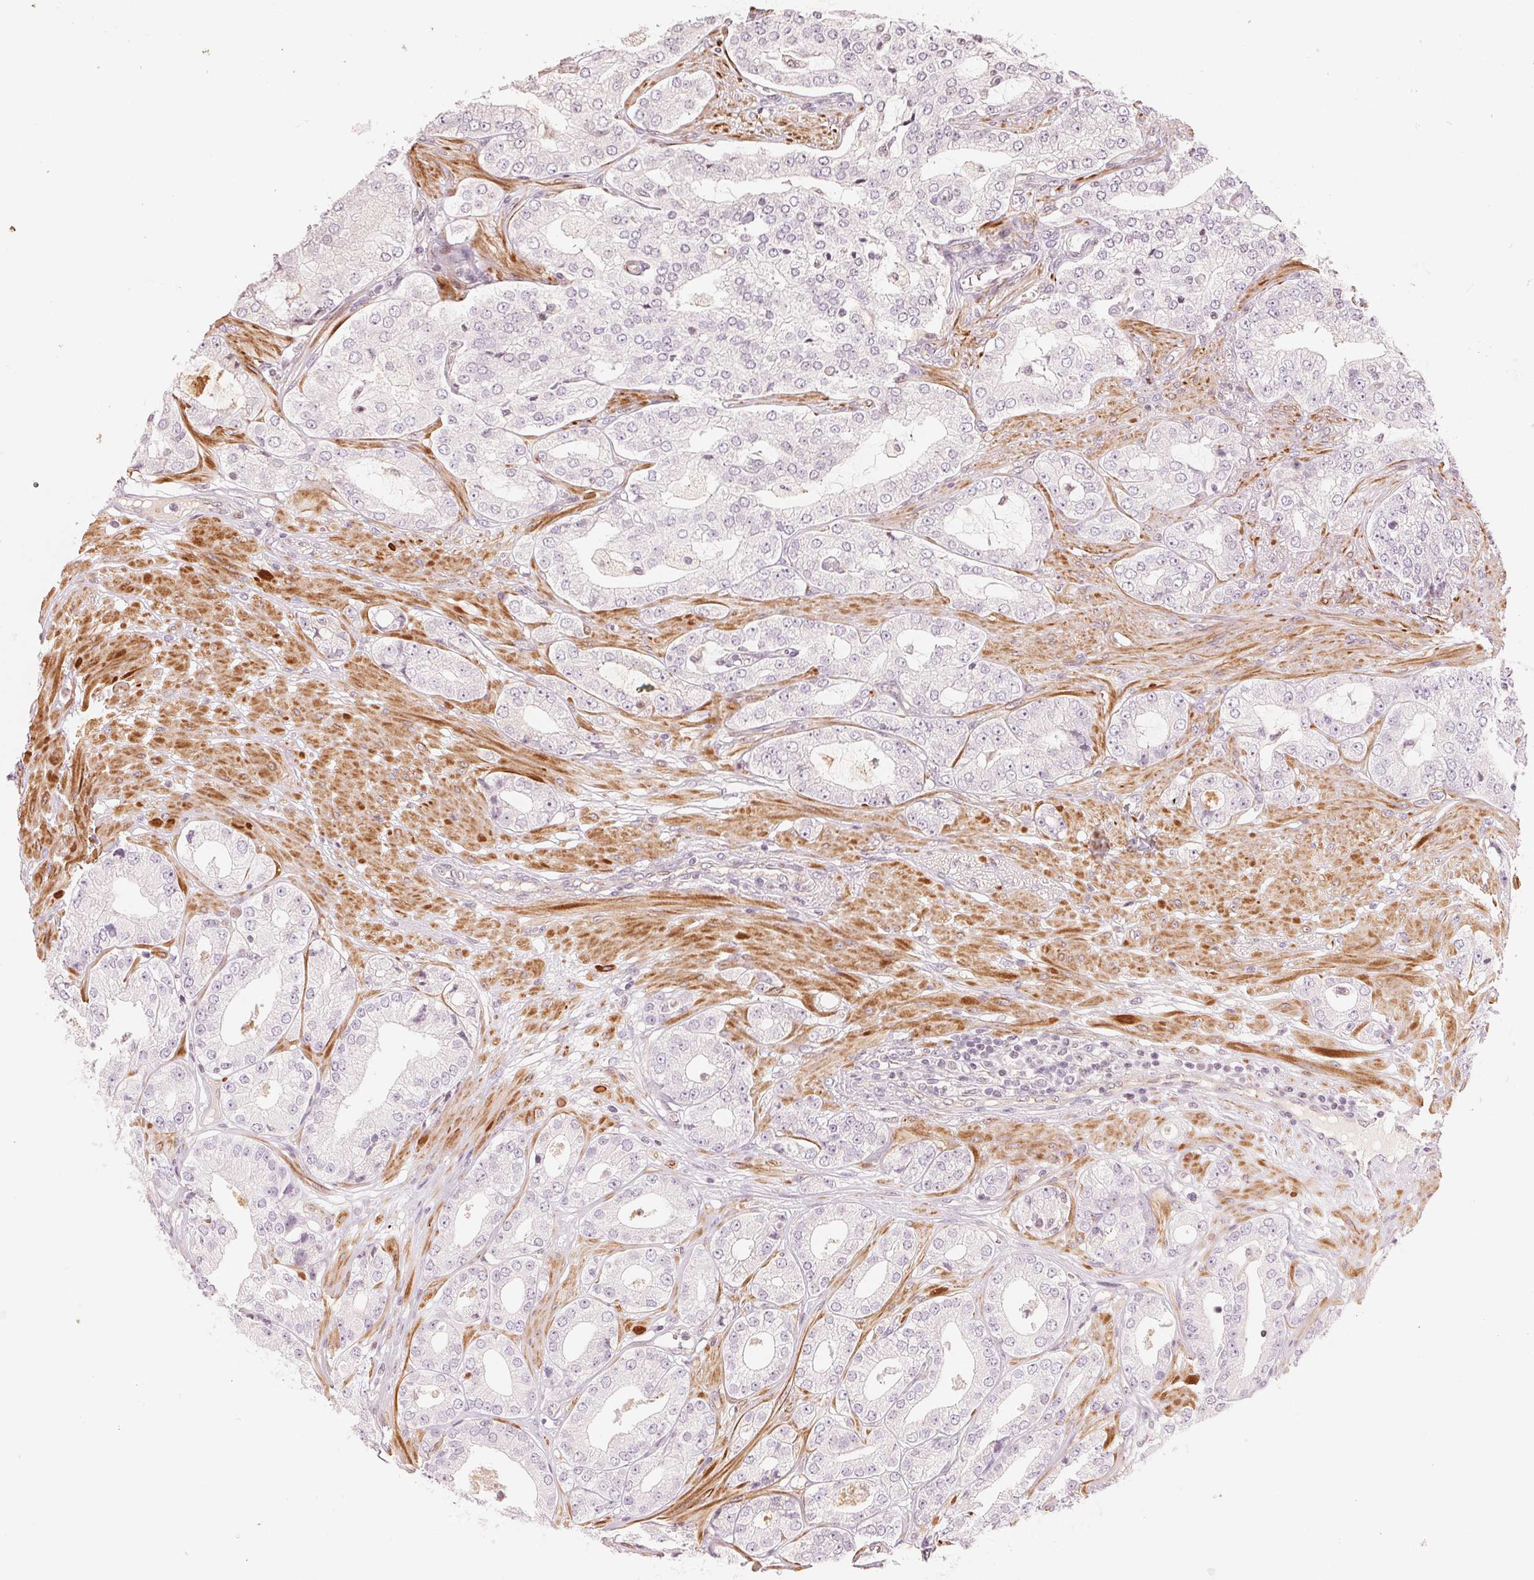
{"staining": {"intensity": "negative", "quantity": "none", "location": "none"}, "tissue": "prostate cancer", "cell_type": "Tumor cells", "image_type": "cancer", "snomed": [{"axis": "morphology", "description": "Adenocarcinoma, Low grade"}, {"axis": "topography", "description": "Prostate"}], "caption": "Tumor cells are negative for protein expression in human prostate cancer (low-grade adenocarcinoma).", "gene": "SLC17A4", "patient": {"sex": "male", "age": 60}}